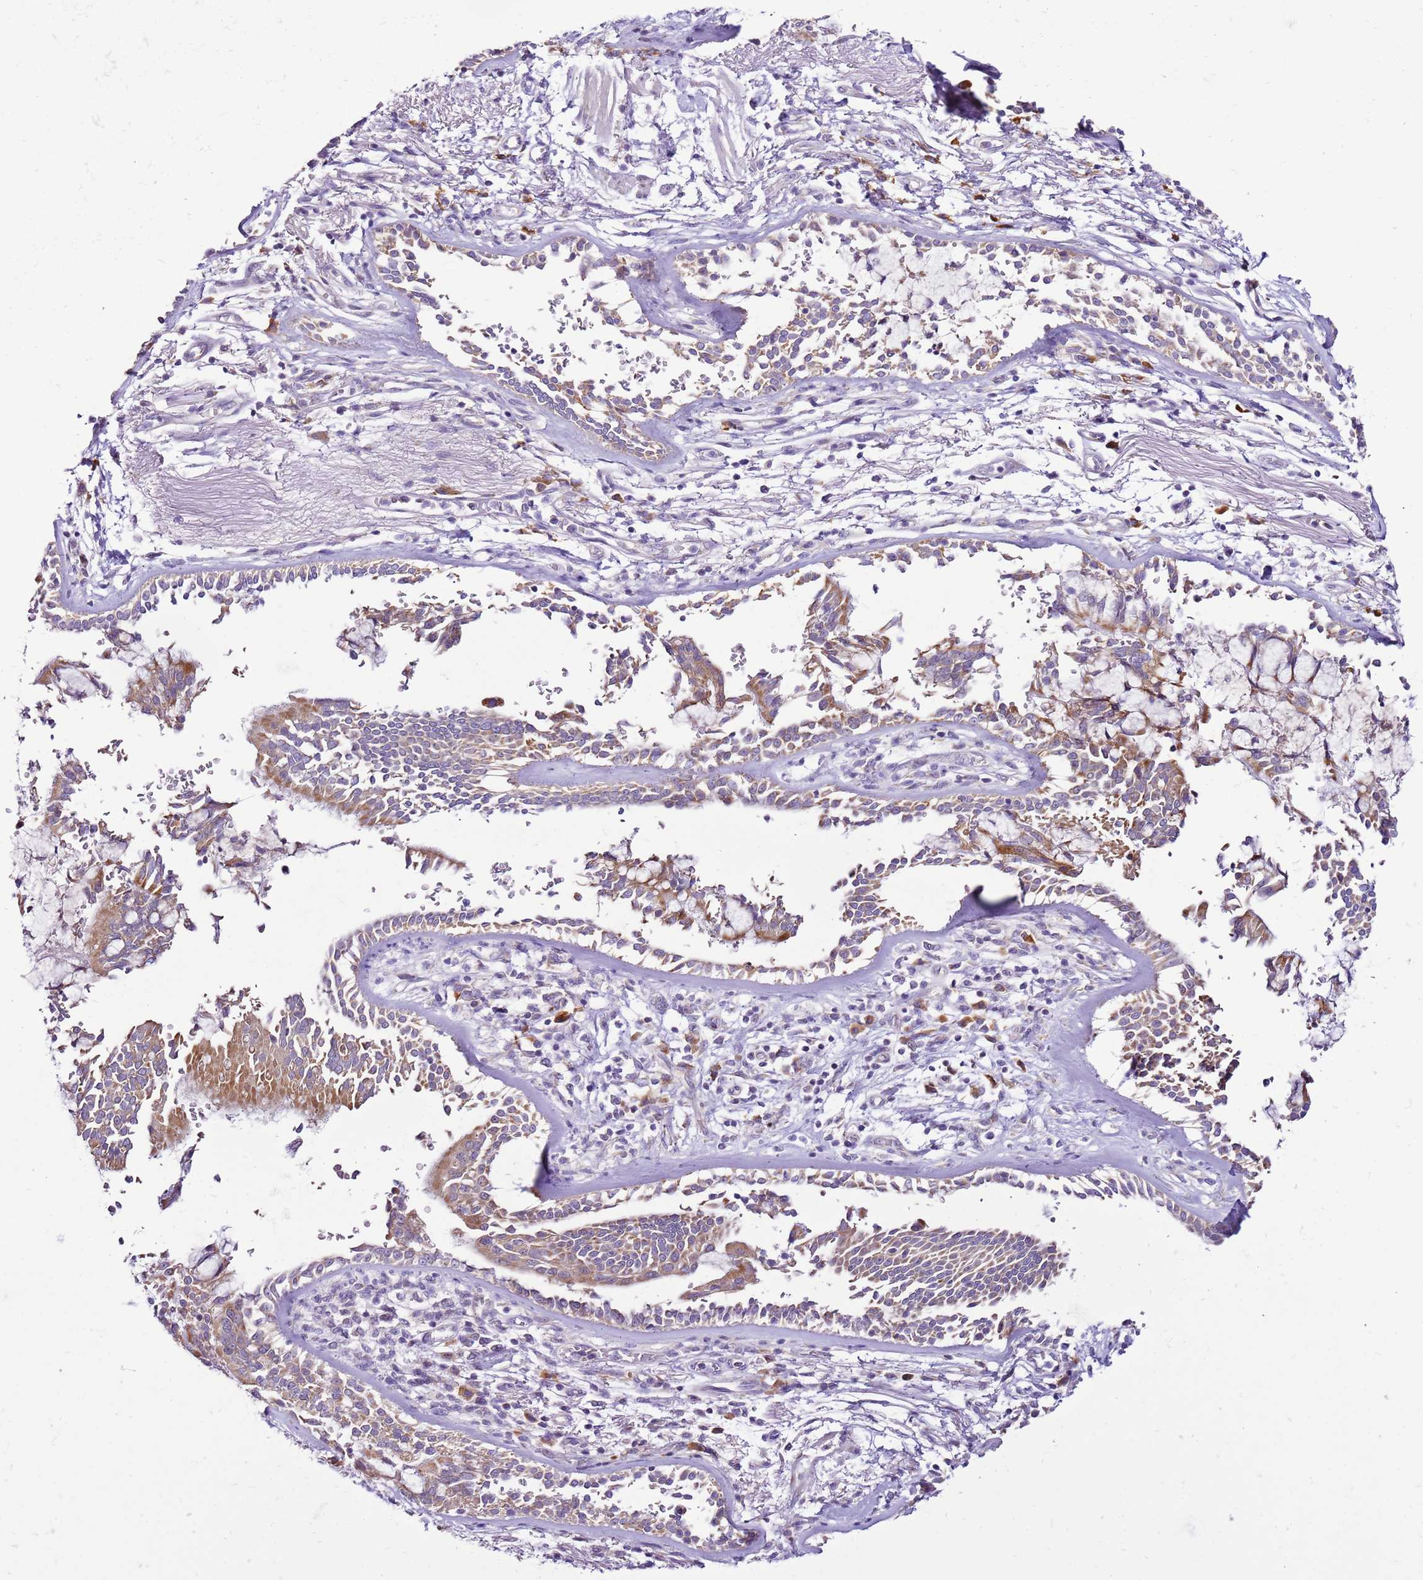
{"staining": {"intensity": "negative", "quantity": "none", "location": "none"}, "tissue": "adipose tissue", "cell_type": "Adipocytes", "image_type": "normal", "snomed": [{"axis": "morphology", "description": "Normal tissue, NOS"}, {"axis": "topography", "description": "Cartilage tissue"}], "caption": "Histopathology image shows no significant protein staining in adipocytes of normal adipose tissue. The staining was performed using DAB (3,3'-diaminobenzidine) to visualize the protein expression in brown, while the nuclei were stained in blue with hematoxylin (Magnification: 20x).", "gene": "MRPL36", "patient": {"sex": "male", "age": 73}}